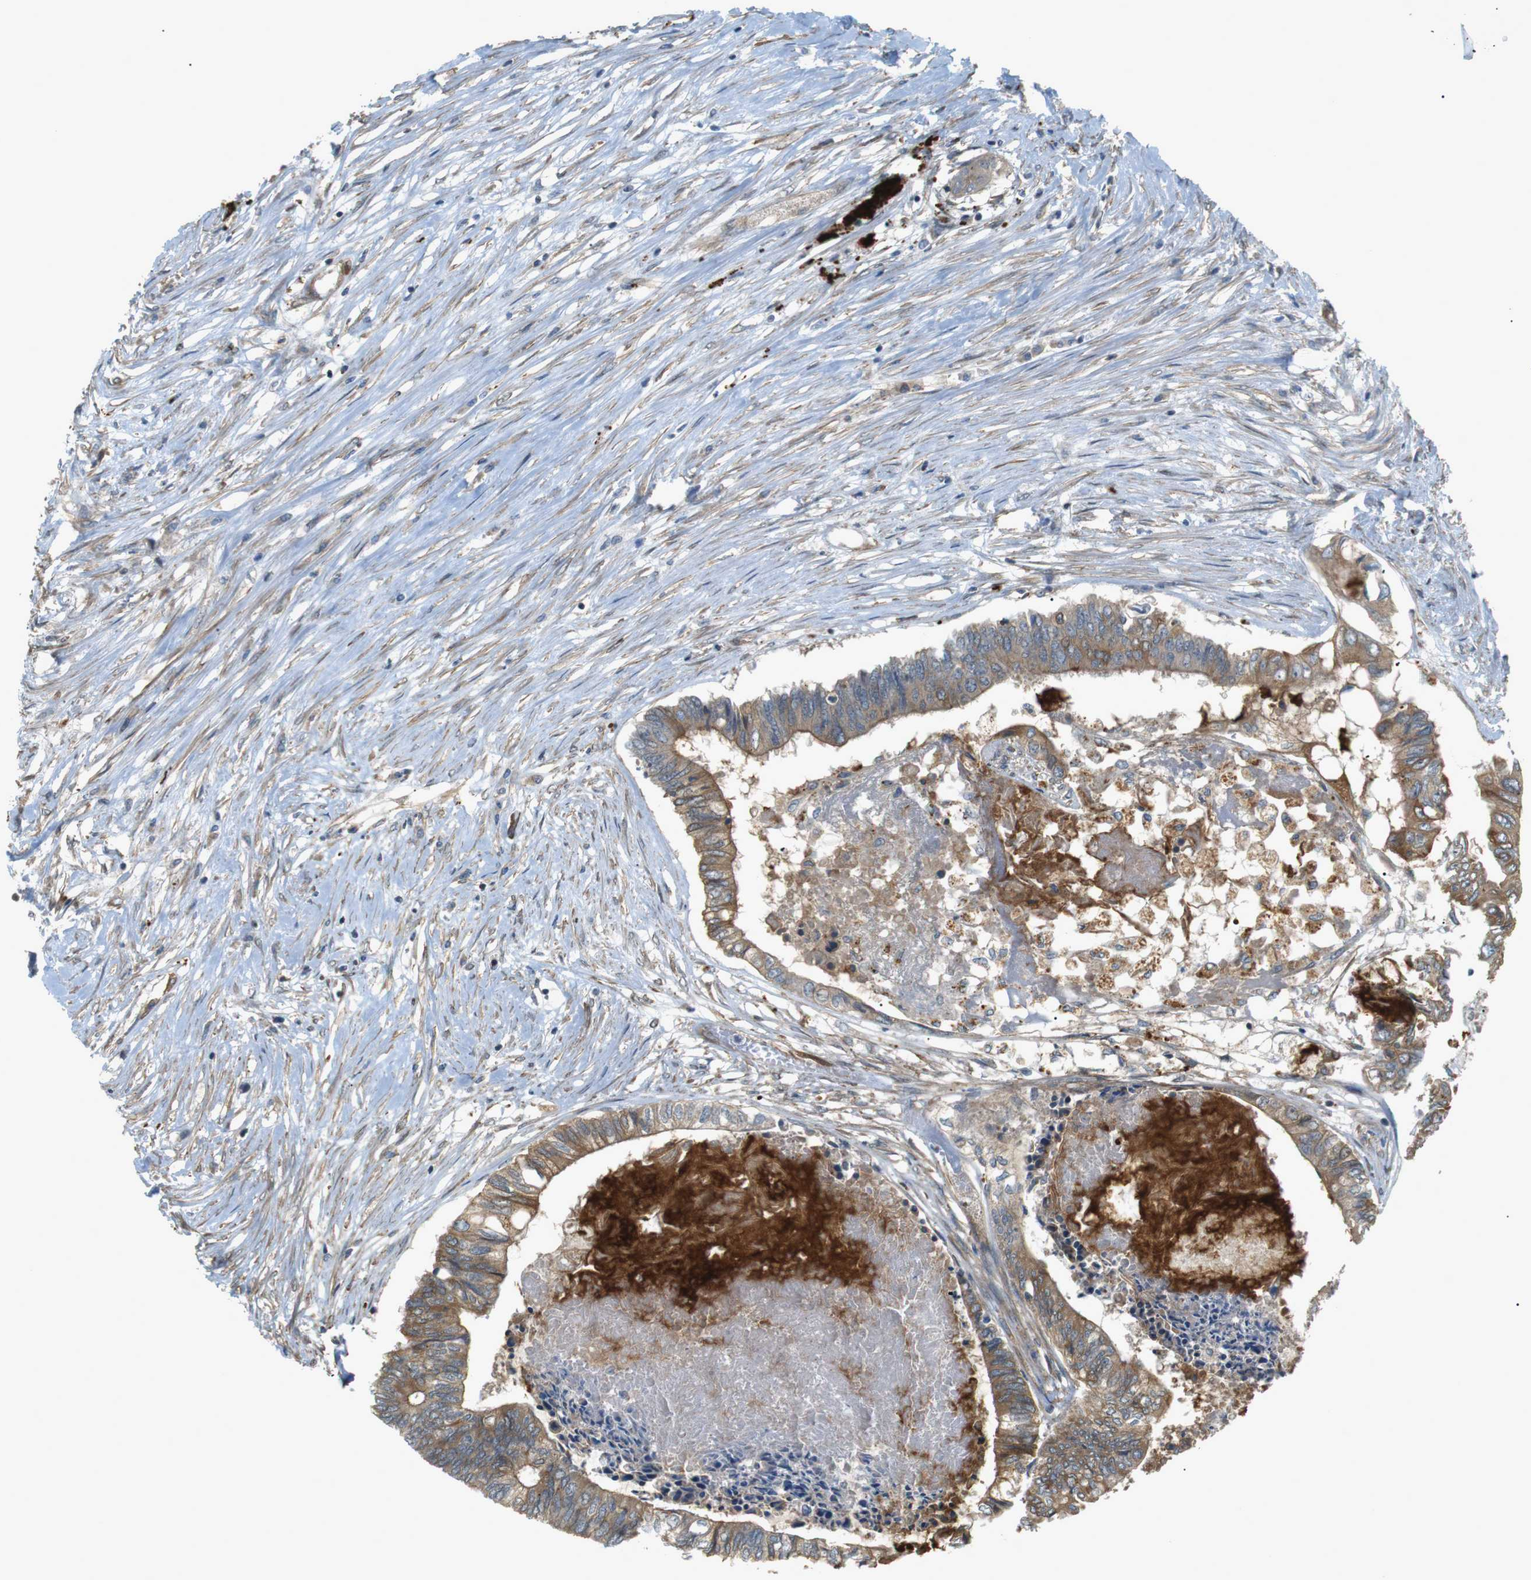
{"staining": {"intensity": "moderate", "quantity": ">75%", "location": "cytoplasmic/membranous"}, "tissue": "colorectal cancer", "cell_type": "Tumor cells", "image_type": "cancer", "snomed": [{"axis": "morphology", "description": "Adenocarcinoma, NOS"}, {"axis": "topography", "description": "Rectum"}], "caption": "Colorectal adenocarcinoma stained with a protein marker shows moderate staining in tumor cells.", "gene": "KANK2", "patient": {"sex": "male", "age": 63}}